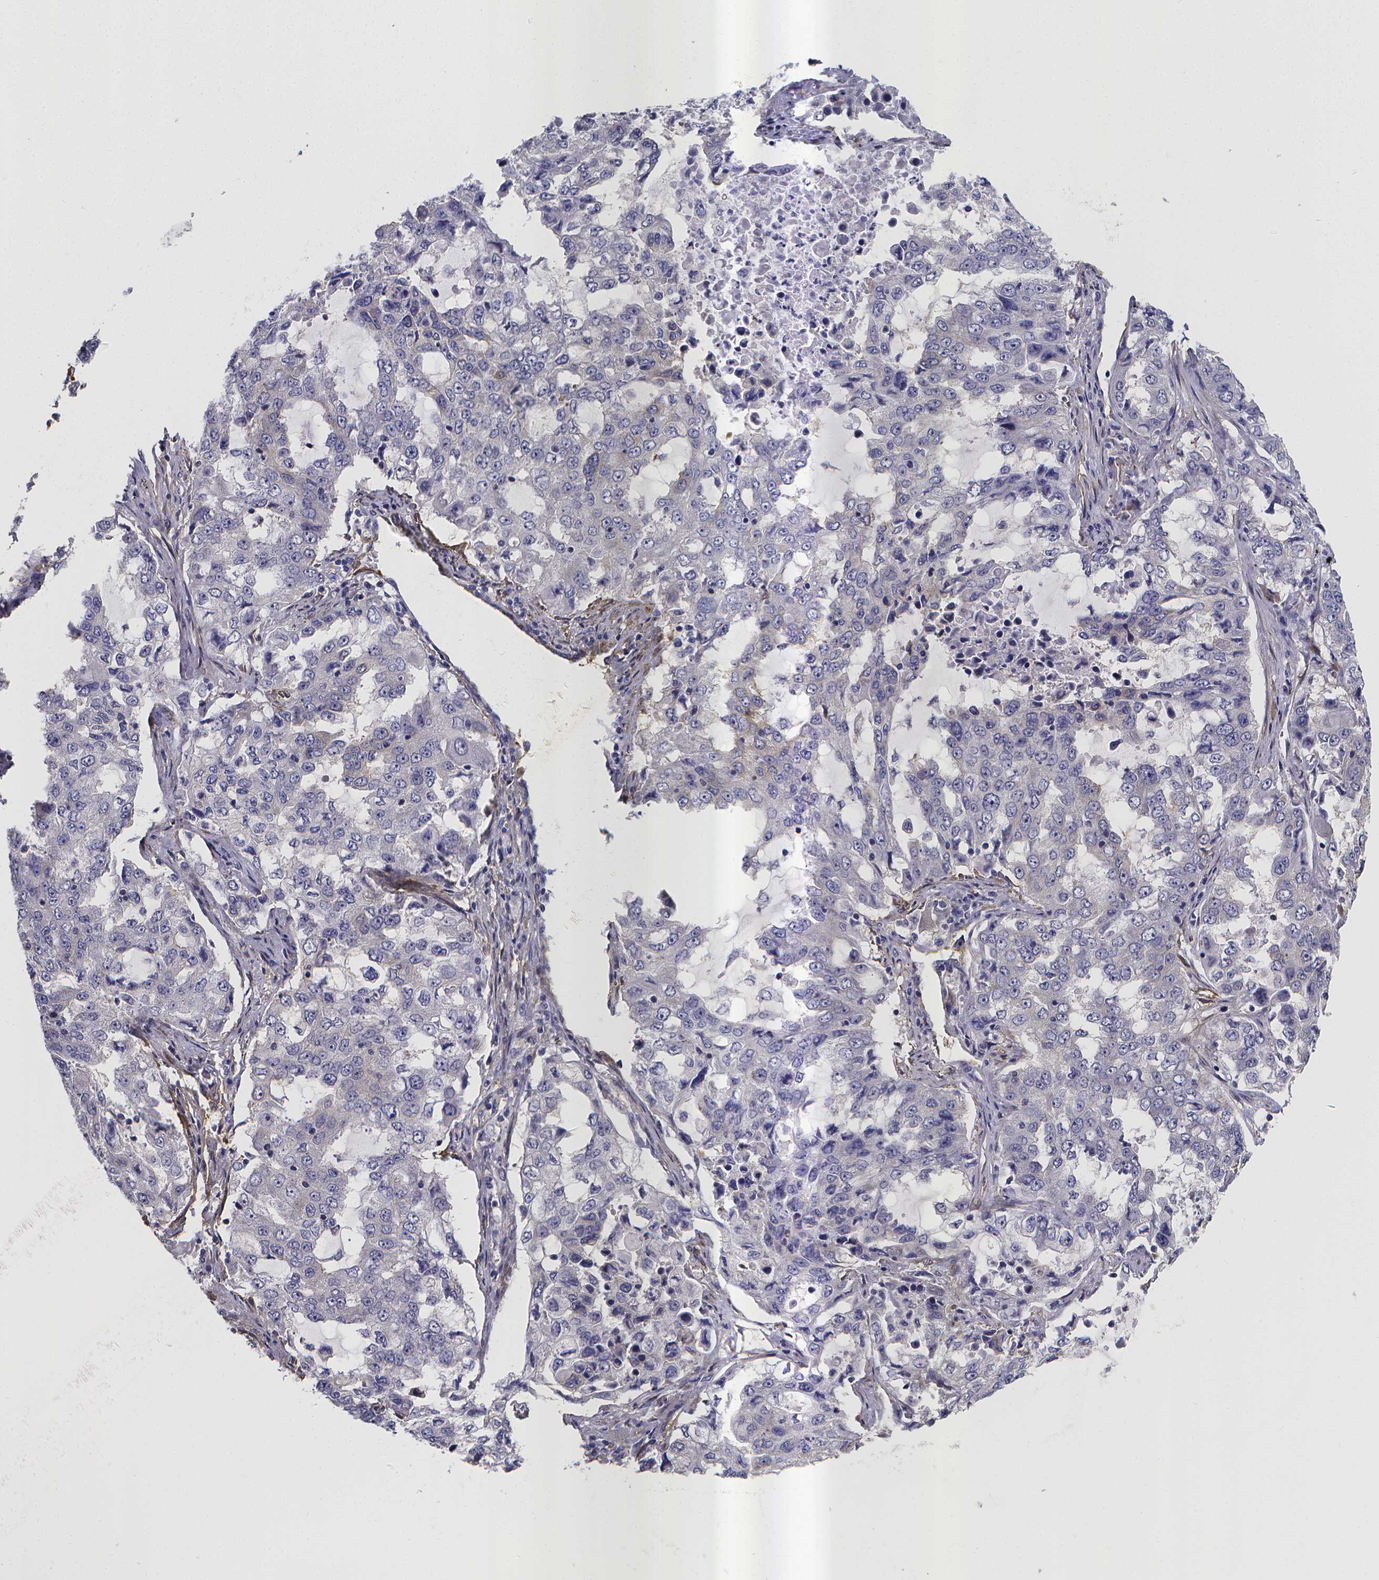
{"staining": {"intensity": "negative", "quantity": "none", "location": "none"}, "tissue": "lung cancer", "cell_type": "Tumor cells", "image_type": "cancer", "snomed": [{"axis": "morphology", "description": "Adenocarcinoma, NOS"}, {"axis": "topography", "description": "Lung"}], "caption": "This micrograph is of adenocarcinoma (lung) stained with immunohistochemistry to label a protein in brown with the nuclei are counter-stained blue. There is no positivity in tumor cells.", "gene": "RERG", "patient": {"sex": "female", "age": 61}}